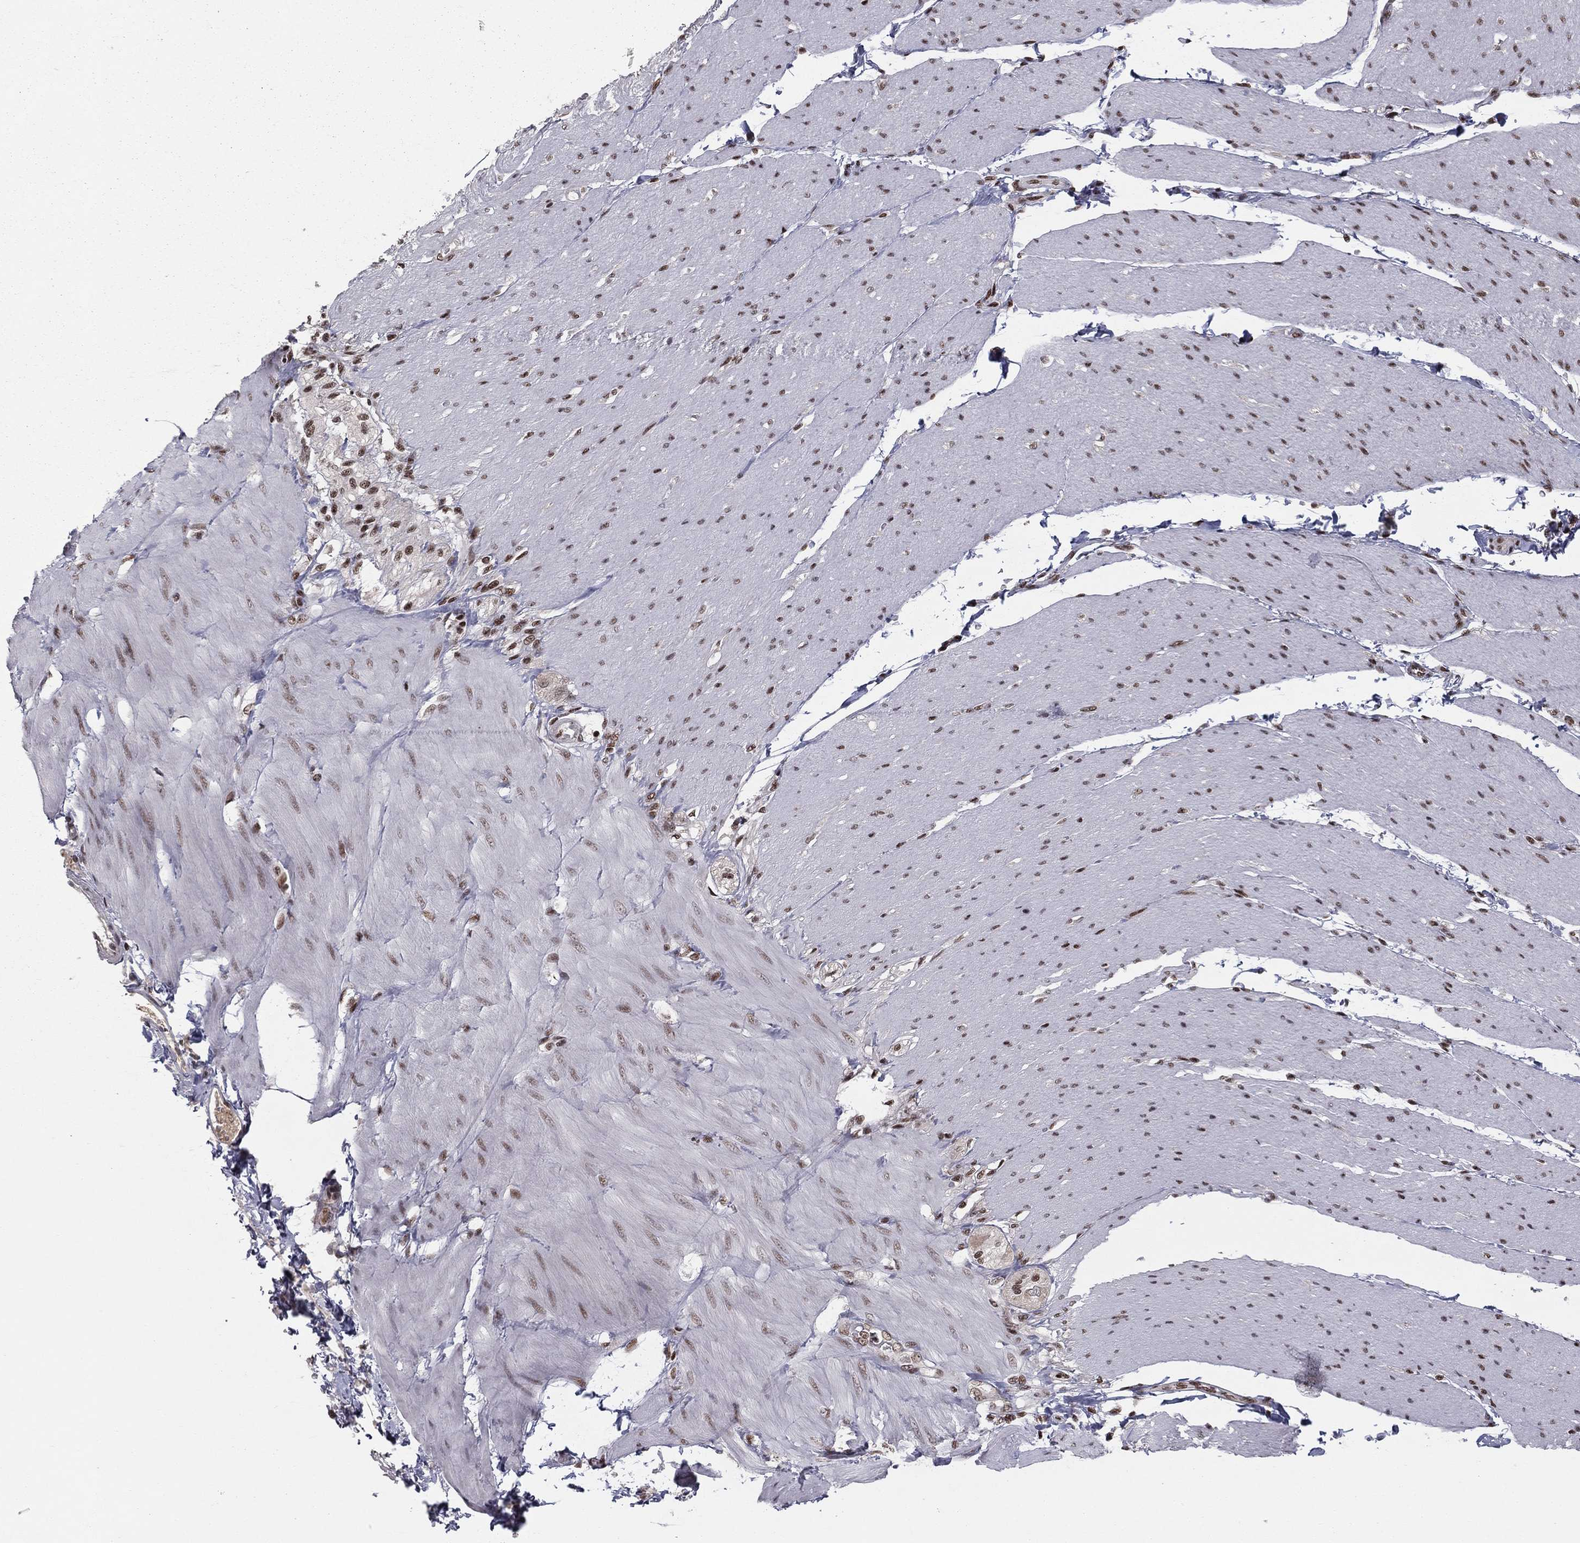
{"staining": {"intensity": "strong", "quantity": "25%-75%", "location": "nuclear"}, "tissue": "soft tissue", "cell_type": "Fibroblasts", "image_type": "normal", "snomed": [{"axis": "morphology", "description": "Normal tissue, NOS"}, {"axis": "topography", "description": "Smooth muscle"}, {"axis": "topography", "description": "Duodenum"}, {"axis": "topography", "description": "Peripheral nerve tissue"}], "caption": "A photomicrograph showing strong nuclear expression in about 25%-75% of fibroblasts in normal soft tissue, as visualized by brown immunohistochemical staining.", "gene": "NFYB", "patient": {"sex": "female", "age": 61}}